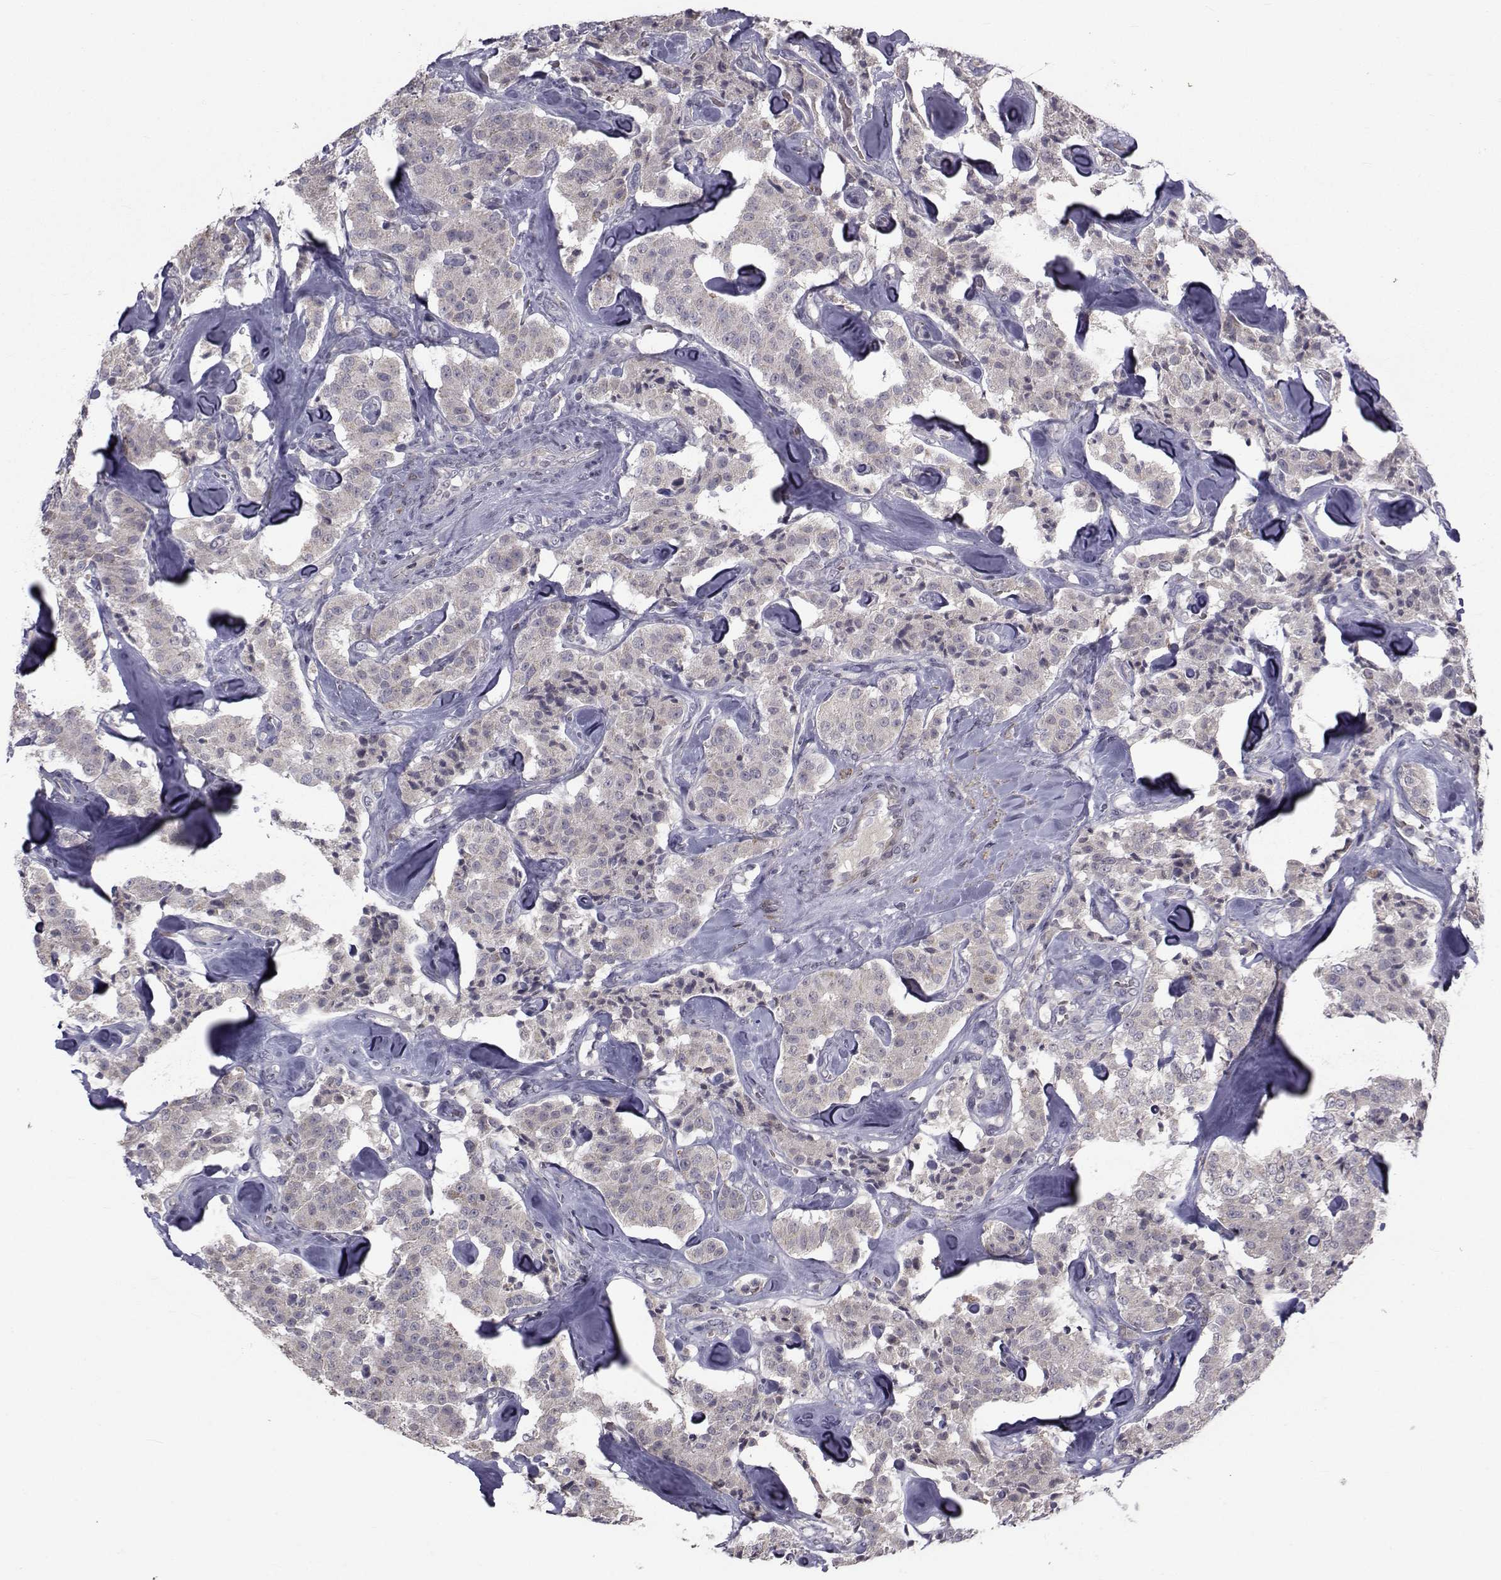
{"staining": {"intensity": "weak", "quantity": "<25%", "location": "cytoplasmic/membranous"}, "tissue": "carcinoid", "cell_type": "Tumor cells", "image_type": "cancer", "snomed": [{"axis": "morphology", "description": "Carcinoid, malignant, NOS"}, {"axis": "topography", "description": "Pancreas"}], "caption": "IHC photomicrograph of neoplastic tissue: carcinoid stained with DAB (3,3'-diaminobenzidine) demonstrates no significant protein staining in tumor cells.", "gene": "FDXR", "patient": {"sex": "male", "age": 41}}